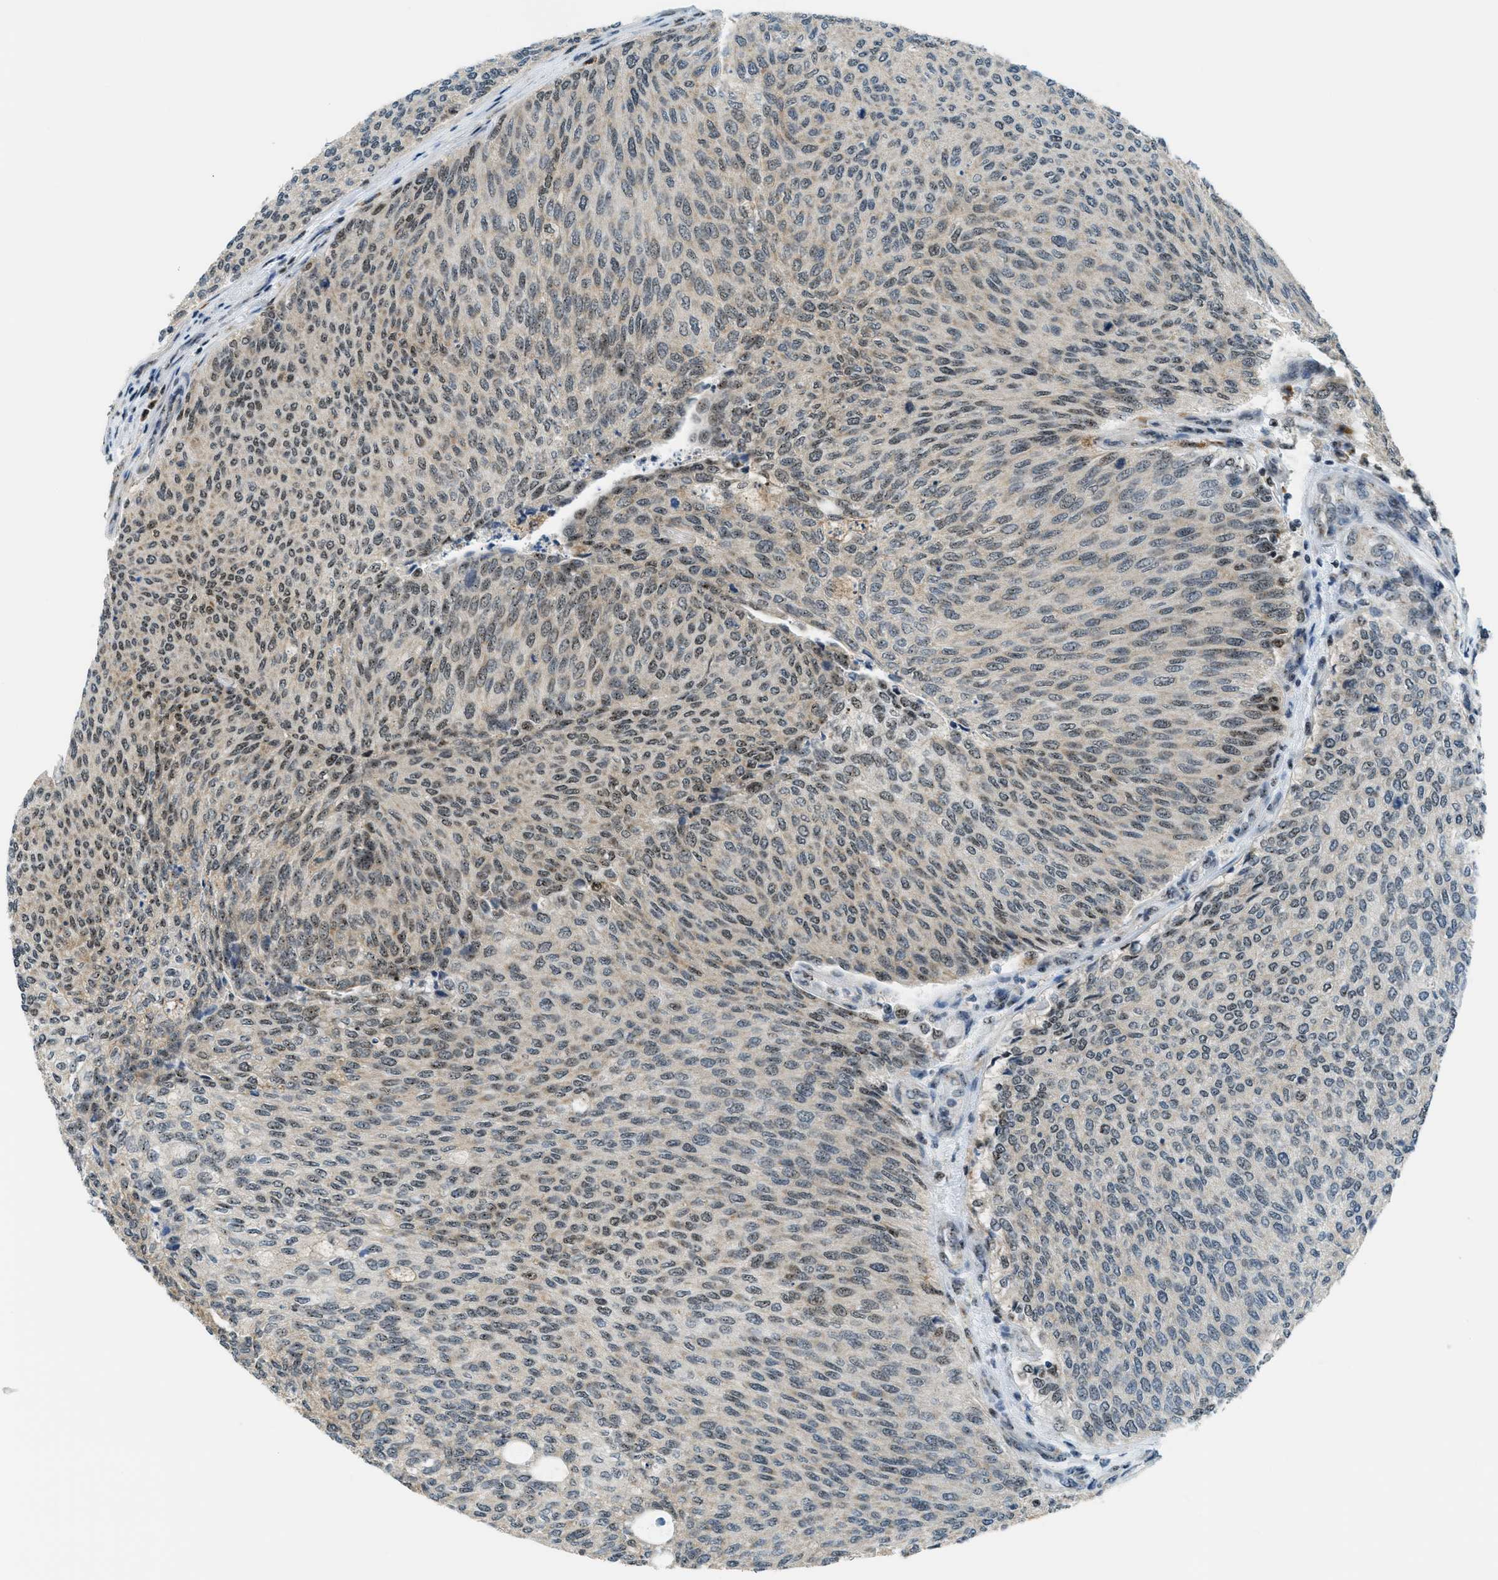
{"staining": {"intensity": "moderate", "quantity": "25%-75%", "location": "nuclear"}, "tissue": "urothelial cancer", "cell_type": "Tumor cells", "image_type": "cancer", "snomed": [{"axis": "morphology", "description": "Urothelial carcinoma, Low grade"}, {"axis": "topography", "description": "Urinary bladder"}], "caption": "Immunohistochemical staining of human urothelial cancer shows moderate nuclear protein staining in about 25%-75% of tumor cells.", "gene": "SP100", "patient": {"sex": "female", "age": 79}}